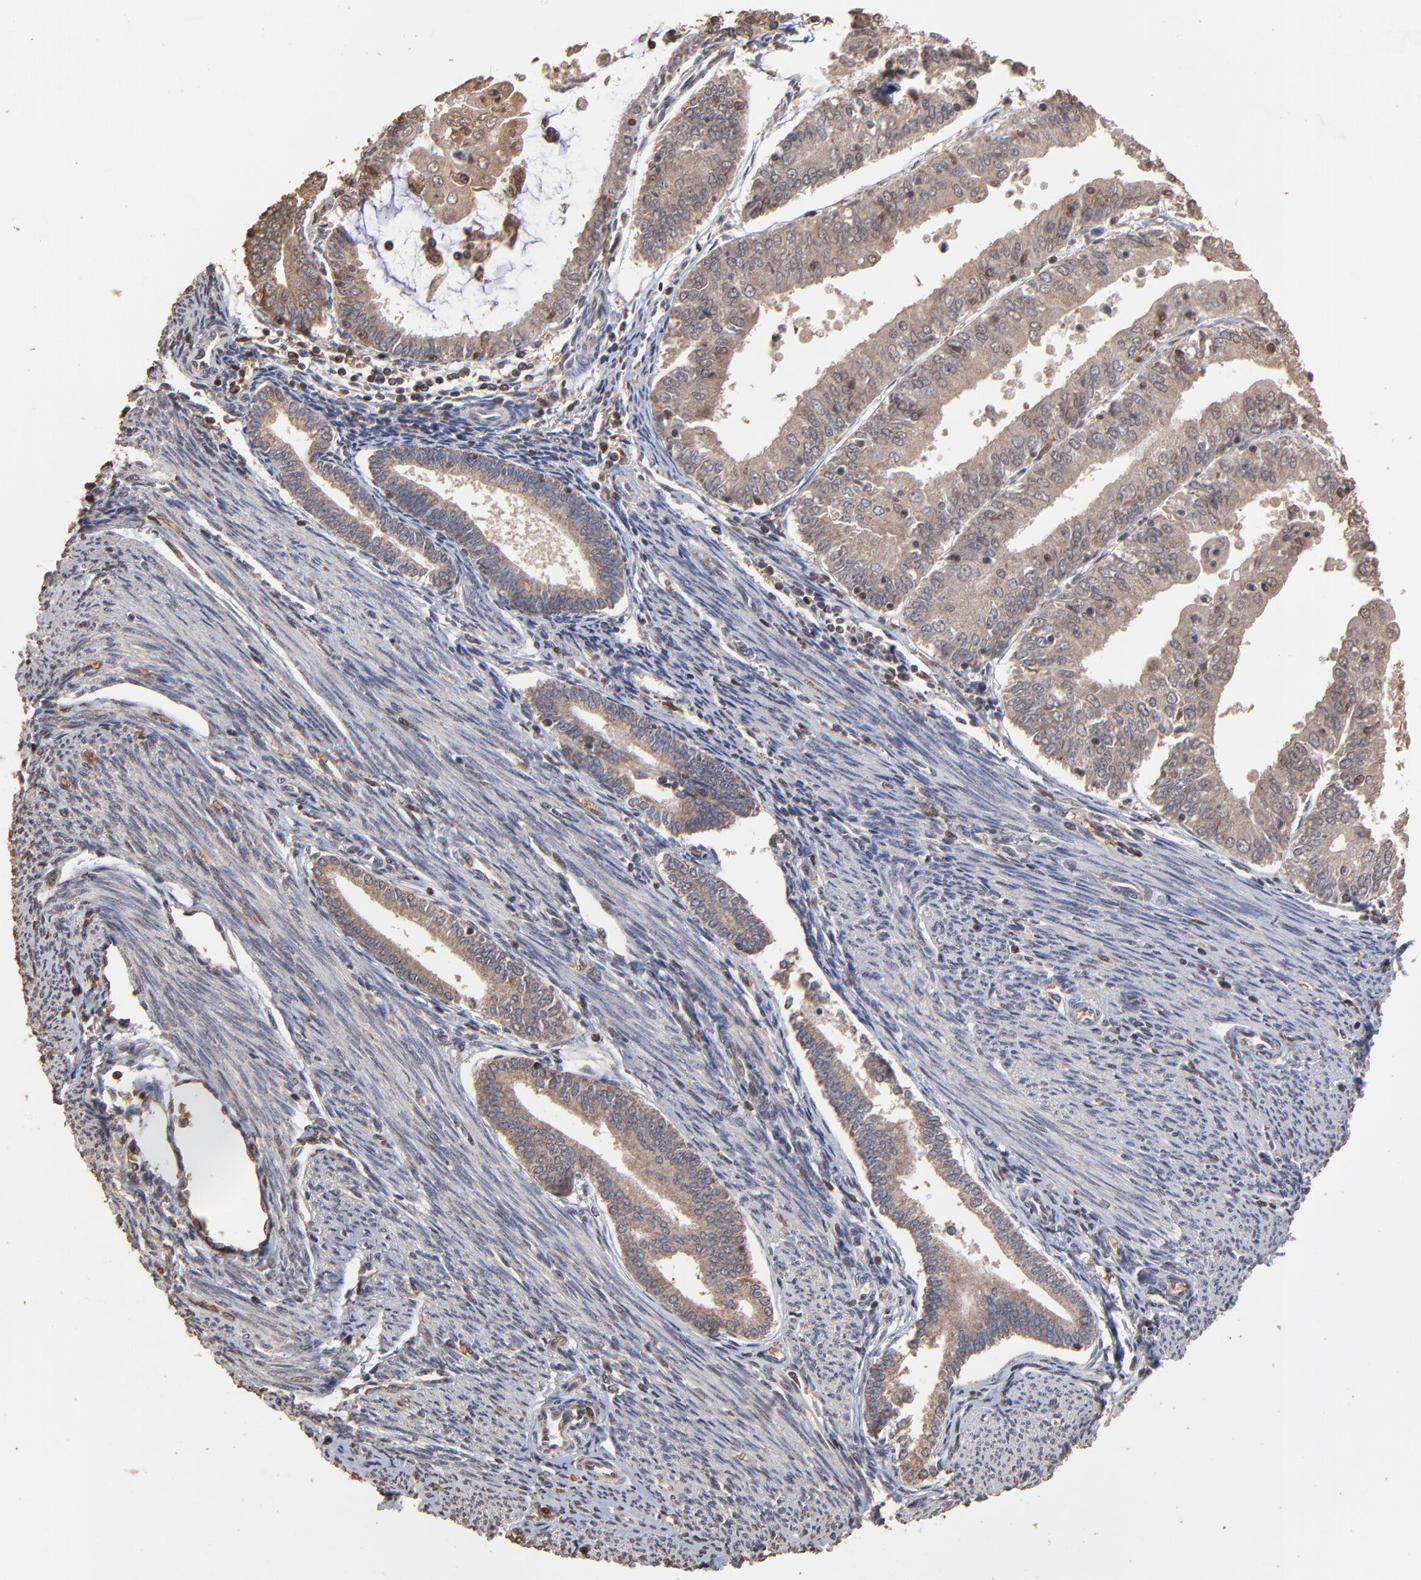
{"staining": {"intensity": "weak", "quantity": ">75%", "location": "cytoplasmic/membranous"}, "tissue": "endometrial cancer", "cell_type": "Tumor cells", "image_type": "cancer", "snomed": [{"axis": "morphology", "description": "Adenocarcinoma, NOS"}, {"axis": "topography", "description": "Endometrium"}], "caption": "Protein staining displays weak cytoplasmic/membranous staining in approximately >75% of tumor cells in adenocarcinoma (endometrial). (DAB (3,3'-diaminobenzidine) IHC, brown staining for protein, blue staining for nuclei).", "gene": "CASP1", "patient": {"sex": "female", "age": 79}}